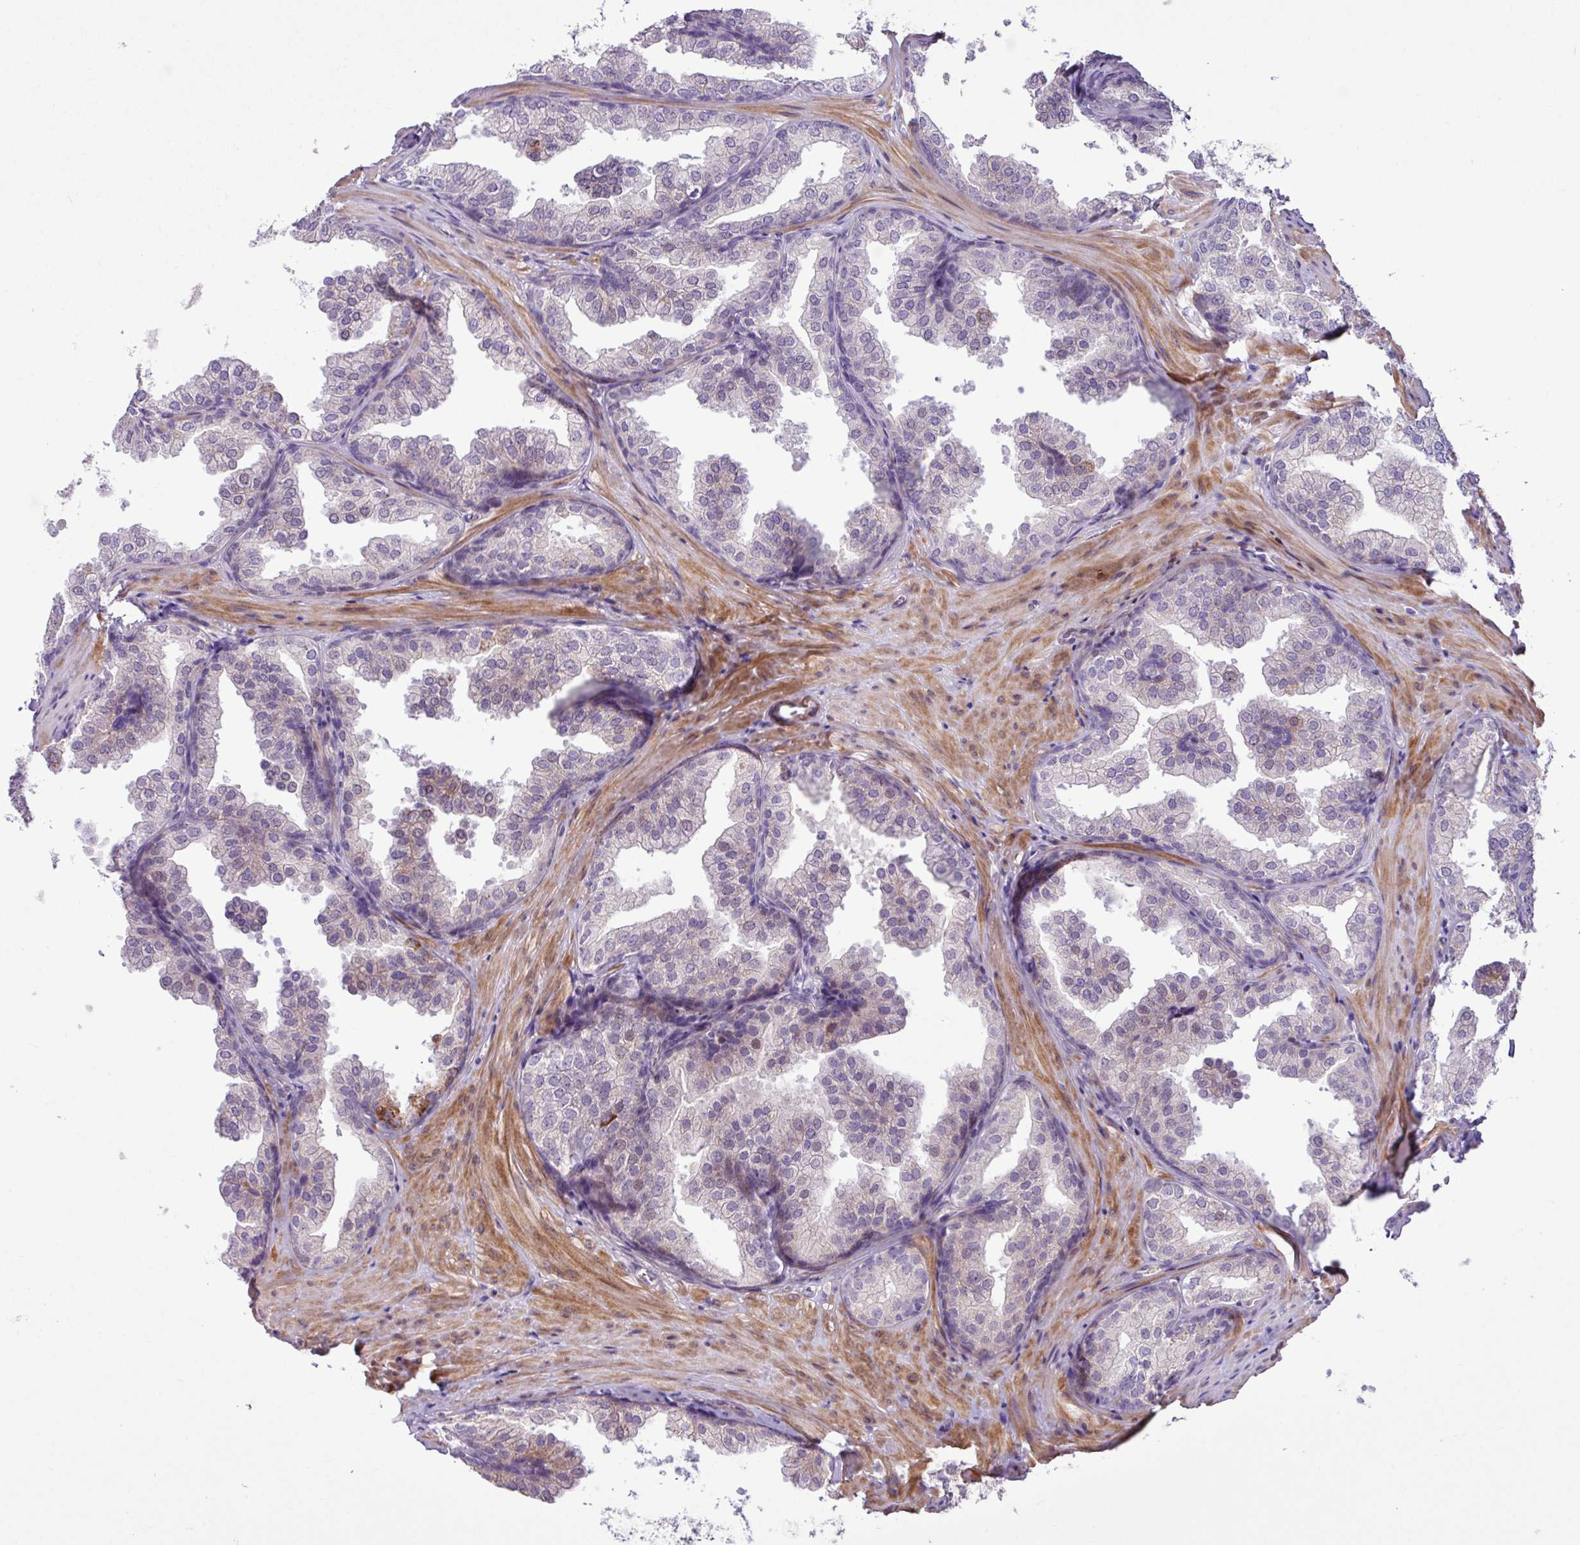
{"staining": {"intensity": "weak", "quantity": "25%-75%", "location": "cytoplasmic/membranous"}, "tissue": "prostate", "cell_type": "Glandular cells", "image_type": "normal", "snomed": [{"axis": "morphology", "description": "Normal tissue, NOS"}, {"axis": "topography", "description": "Prostate"}], "caption": "Benign prostate demonstrates weak cytoplasmic/membranous expression in about 25%-75% of glandular cells, visualized by immunohistochemistry. The staining was performed using DAB (3,3'-diaminobenzidine), with brown indicating positive protein expression. Nuclei are stained blue with hematoxylin.", "gene": "YLPM1", "patient": {"sex": "male", "age": 37}}